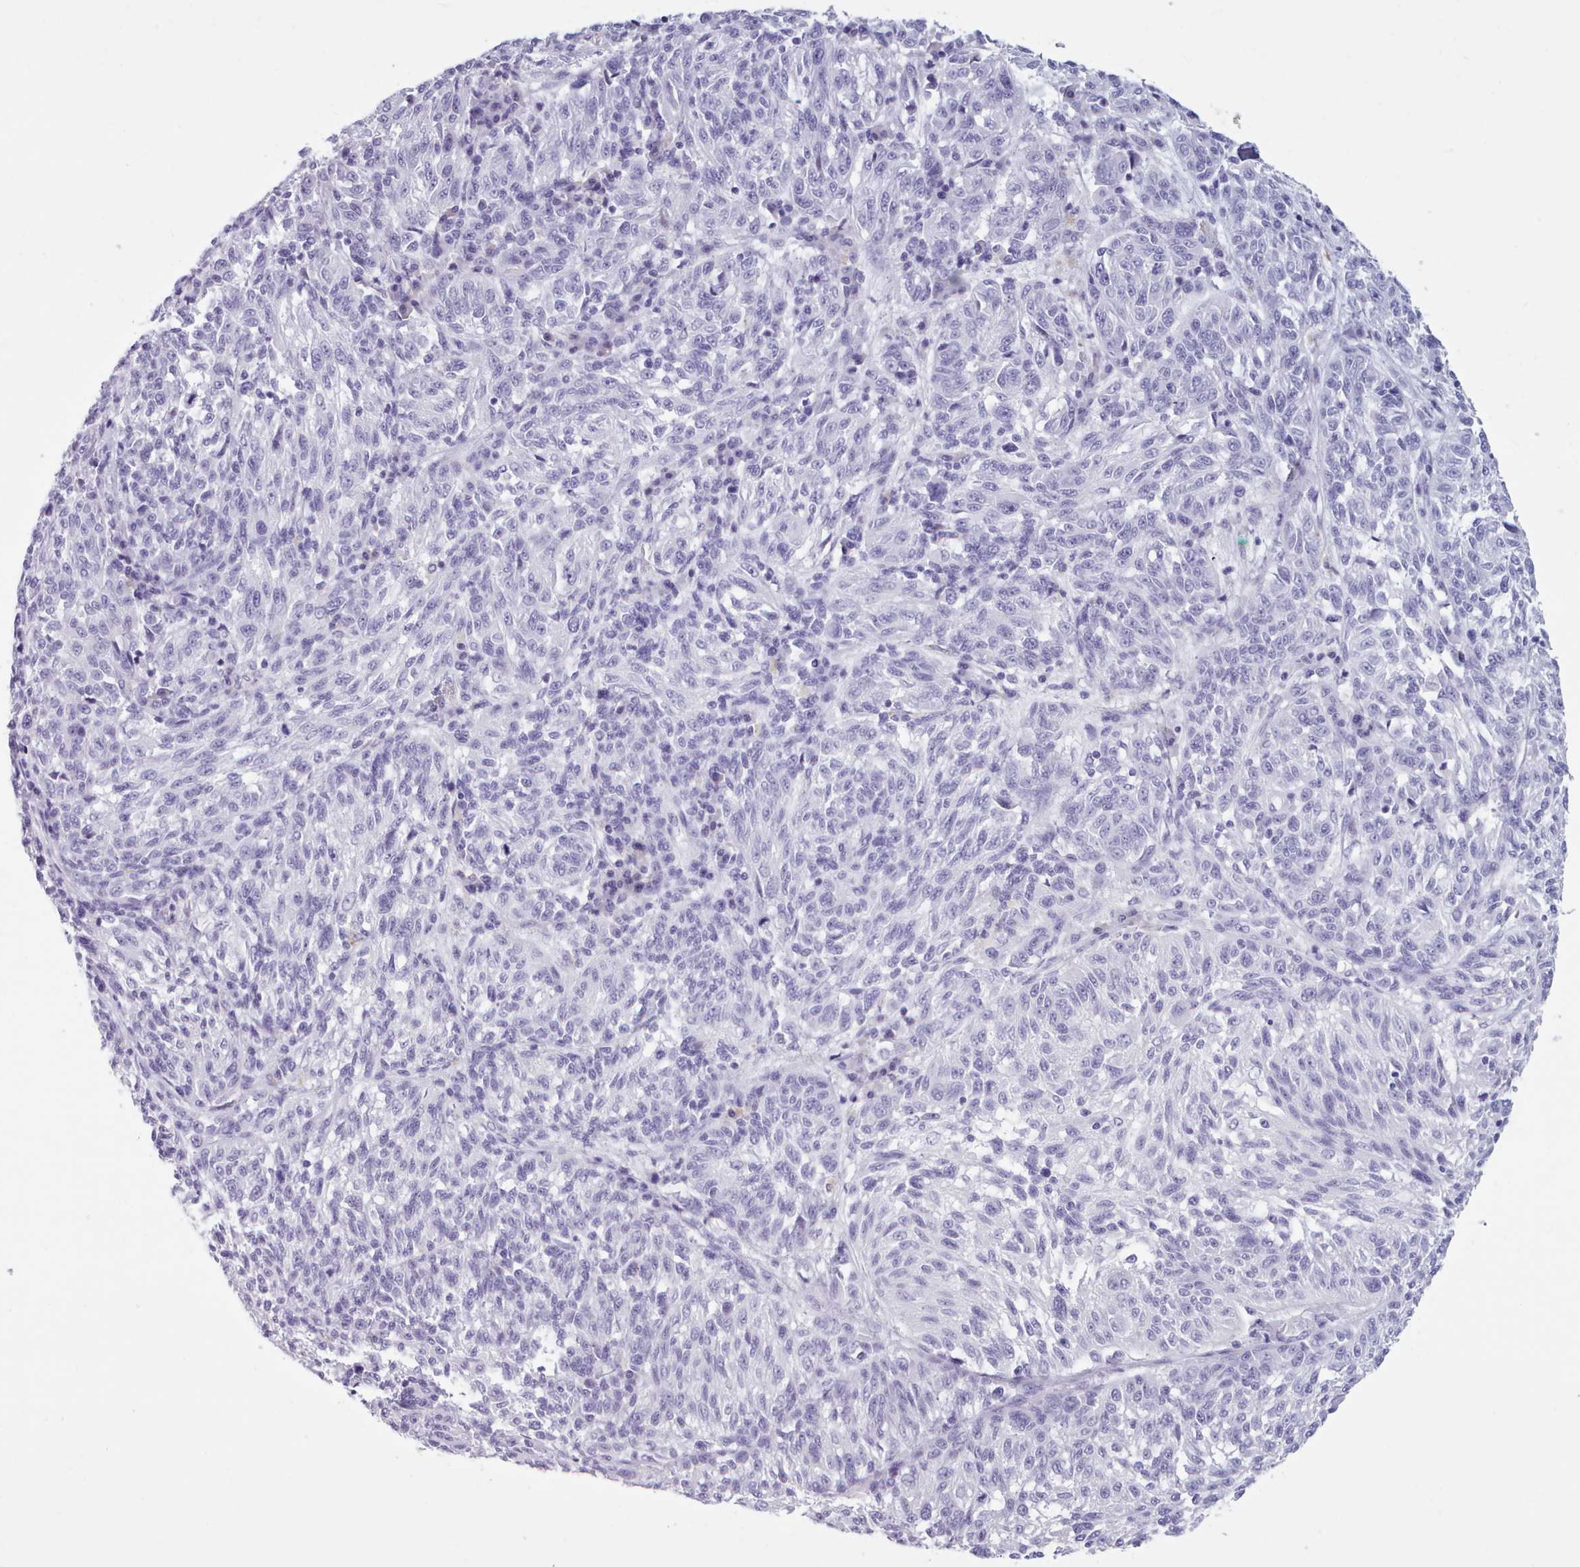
{"staining": {"intensity": "negative", "quantity": "none", "location": "none"}, "tissue": "melanoma", "cell_type": "Tumor cells", "image_type": "cancer", "snomed": [{"axis": "morphology", "description": "Malignant melanoma, NOS"}, {"axis": "topography", "description": "Skin"}], "caption": "The histopathology image demonstrates no significant expression in tumor cells of malignant melanoma. (DAB immunohistochemistry with hematoxylin counter stain).", "gene": "ZNF43", "patient": {"sex": "male", "age": 53}}